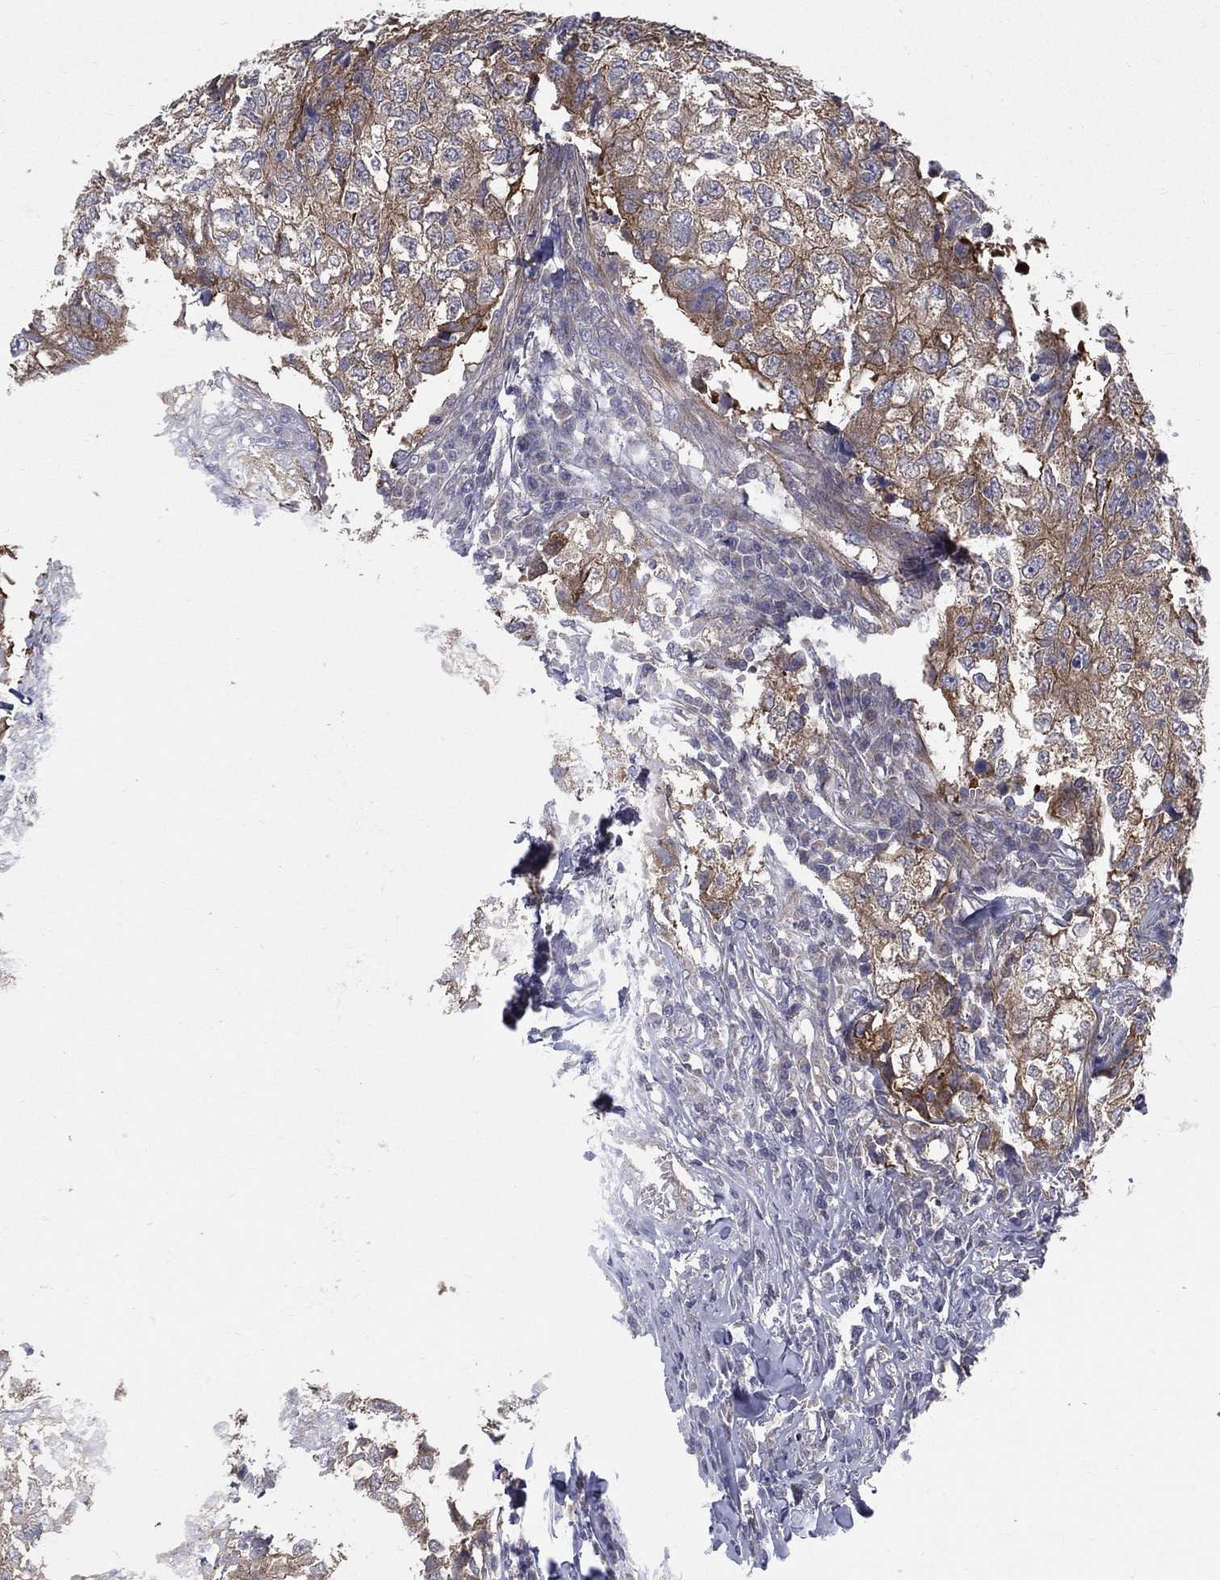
{"staining": {"intensity": "moderate", "quantity": ">75%", "location": "cytoplasmic/membranous"}, "tissue": "breast cancer", "cell_type": "Tumor cells", "image_type": "cancer", "snomed": [{"axis": "morphology", "description": "Duct carcinoma"}, {"axis": "topography", "description": "Breast"}], "caption": "Immunohistochemical staining of breast cancer reveals moderate cytoplasmic/membranous protein positivity in about >75% of tumor cells.", "gene": "POMZP3", "patient": {"sex": "female", "age": 30}}